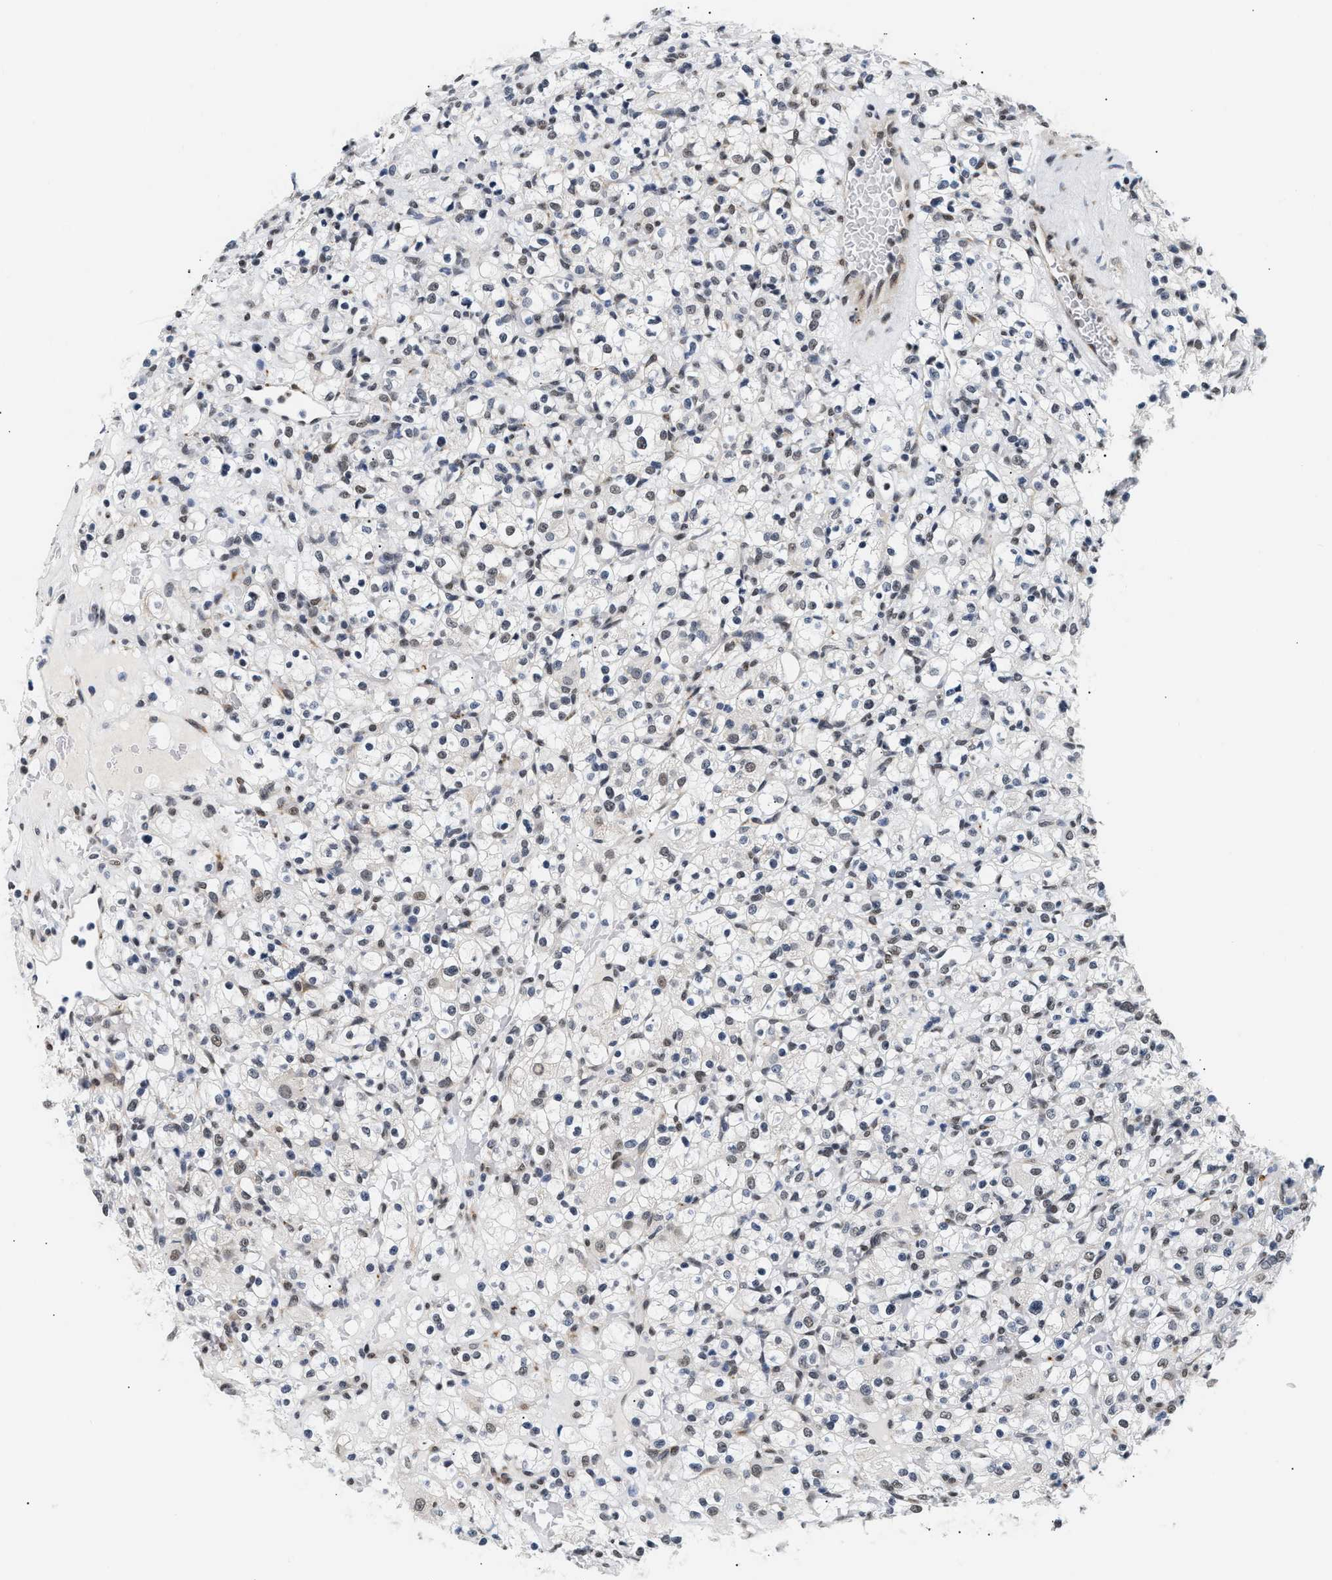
{"staining": {"intensity": "weak", "quantity": "<25%", "location": "nuclear"}, "tissue": "renal cancer", "cell_type": "Tumor cells", "image_type": "cancer", "snomed": [{"axis": "morphology", "description": "Normal tissue, NOS"}, {"axis": "morphology", "description": "Adenocarcinoma, NOS"}, {"axis": "topography", "description": "Kidney"}], "caption": "Immunohistochemical staining of human renal adenocarcinoma demonstrates no significant positivity in tumor cells. The staining is performed using DAB brown chromogen with nuclei counter-stained in using hematoxylin.", "gene": "THOC1", "patient": {"sex": "female", "age": 72}}